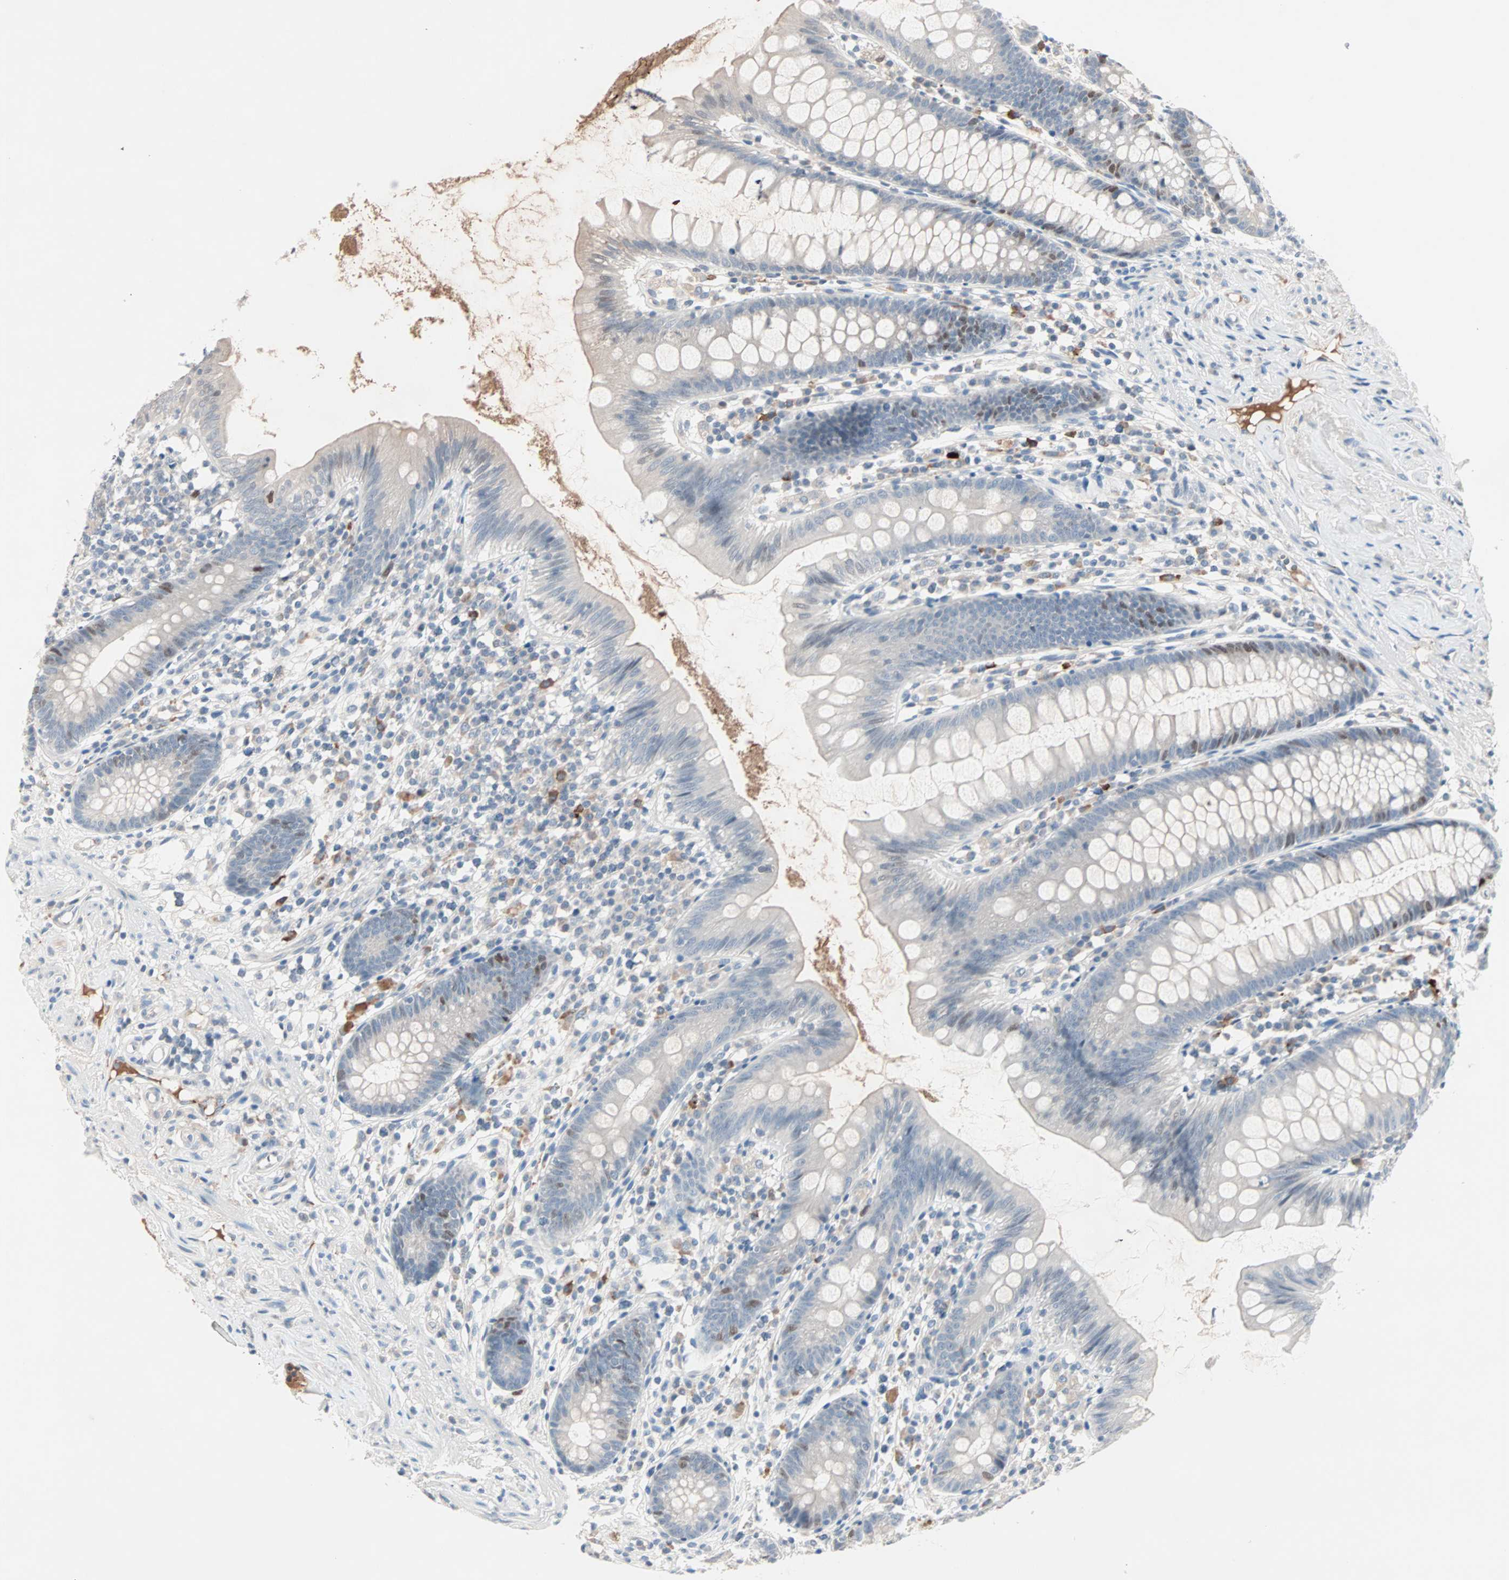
{"staining": {"intensity": "strong", "quantity": "<25%", "location": "nuclear"}, "tissue": "appendix", "cell_type": "Glandular cells", "image_type": "normal", "snomed": [{"axis": "morphology", "description": "Normal tissue, NOS"}, {"axis": "topography", "description": "Appendix"}], "caption": "The histopathology image demonstrates a brown stain indicating the presence of a protein in the nuclear of glandular cells in appendix. The protein of interest is shown in brown color, while the nuclei are stained blue.", "gene": "CCNE2", "patient": {"sex": "male", "age": 52}}